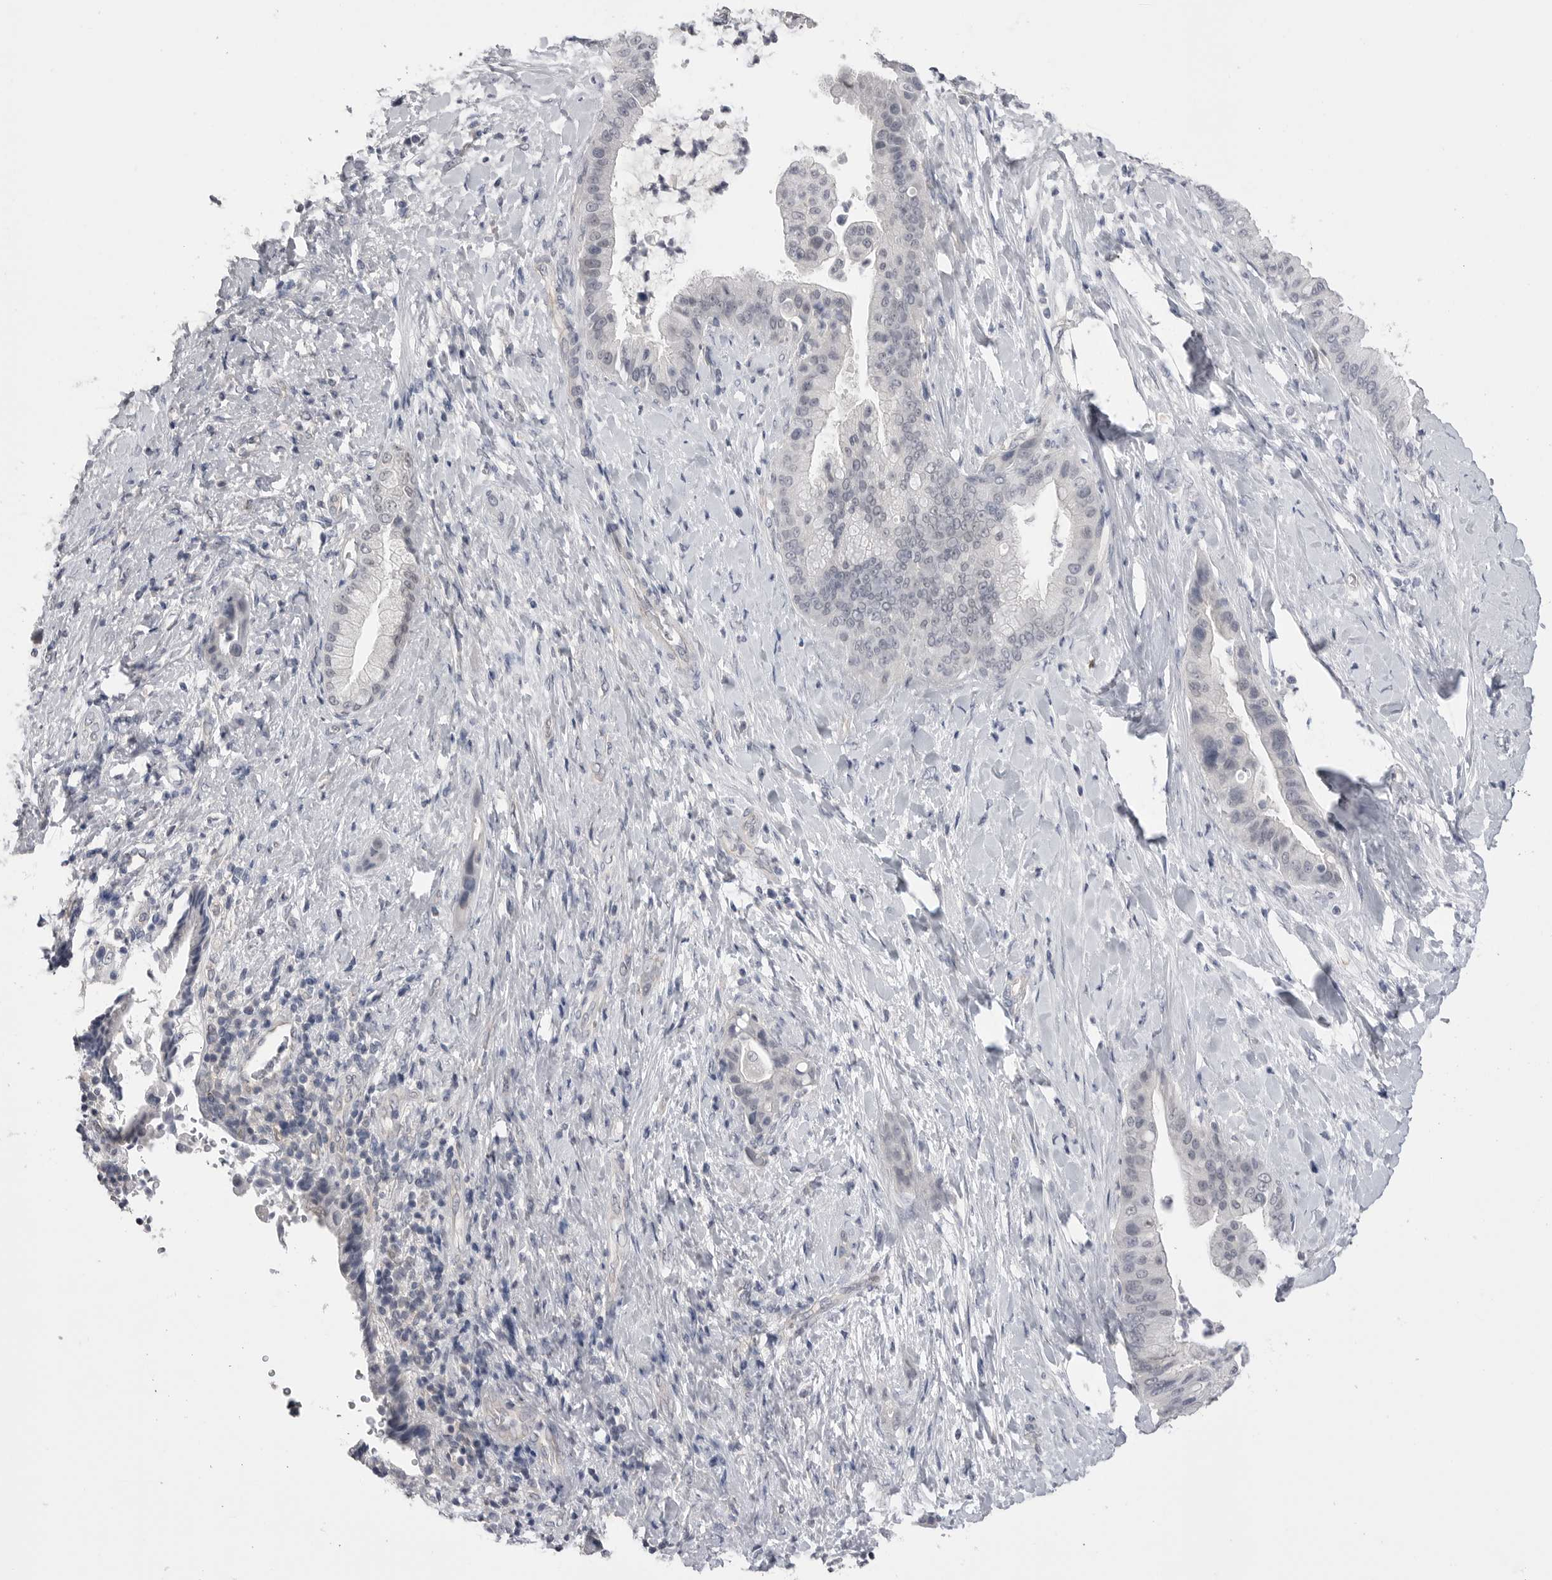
{"staining": {"intensity": "weak", "quantity": "<25%", "location": "nuclear"}, "tissue": "liver cancer", "cell_type": "Tumor cells", "image_type": "cancer", "snomed": [{"axis": "morphology", "description": "Cholangiocarcinoma"}, {"axis": "topography", "description": "Liver"}], "caption": "Tumor cells show no significant protein expression in cholangiocarcinoma (liver).", "gene": "DLGAP3", "patient": {"sex": "female", "age": 54}}